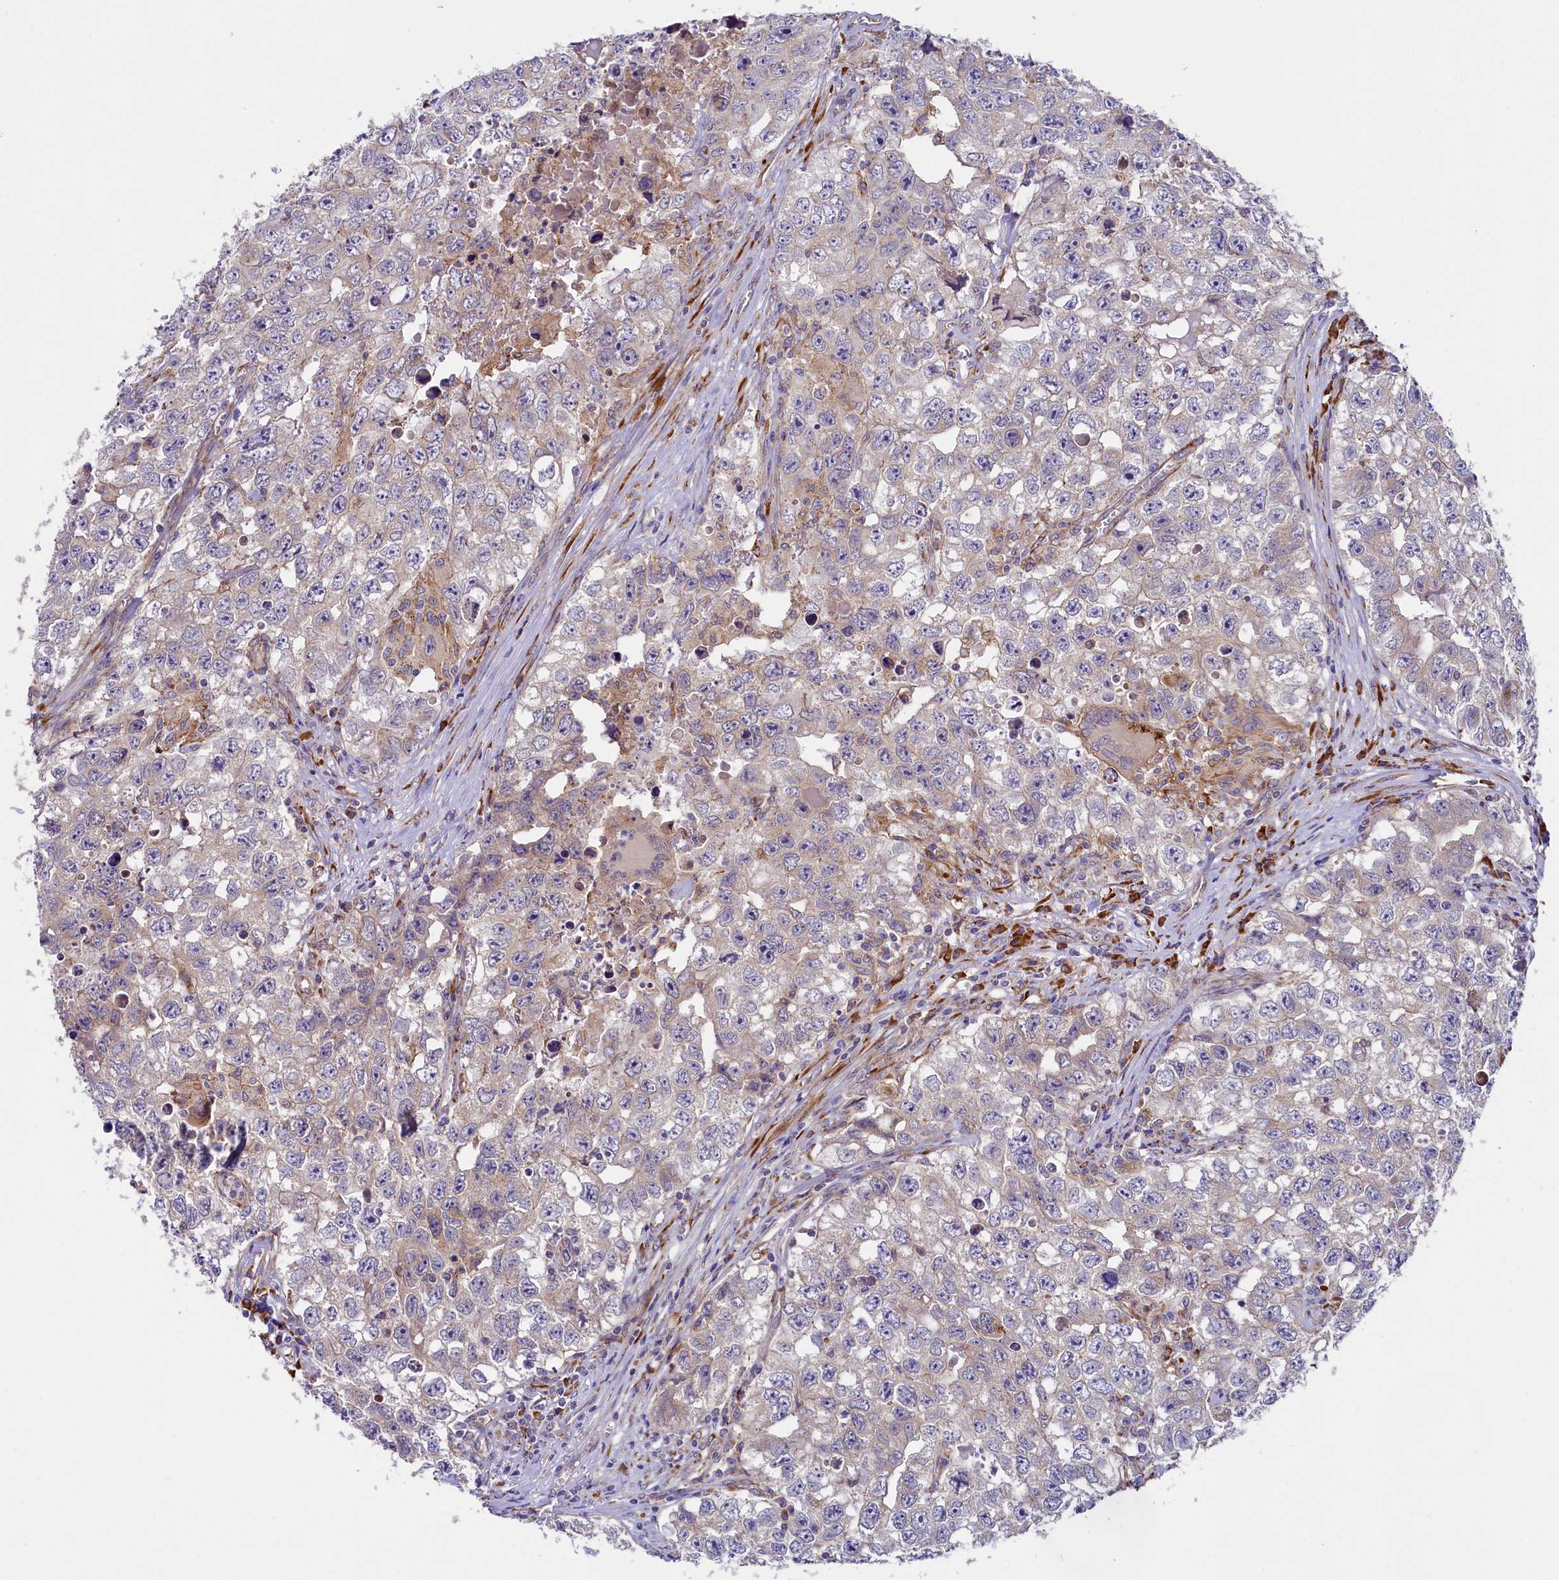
{"staining": {"intensity": "weak", "quantity": "25%-75%", "location": "cytoplasmic/membranous"}, "tissue": "testis cancer", "cell_type": "Tumor cells", "image_type": "cancer", "snomed": [{"axis": "morphology", "description": "Seminoma, NOS"}, {"axis": "morphology", "description": "Carcinoma, Embryonal, NOS"}, {"axis": "topography", "description": "Testis"}], "caption": "Testis embryonal carcinoma stained with a protein marker demonstrates weak staining in tumor cells.", "gene": "SSC5D", "patient": {"sex": "male", "age": 43}}